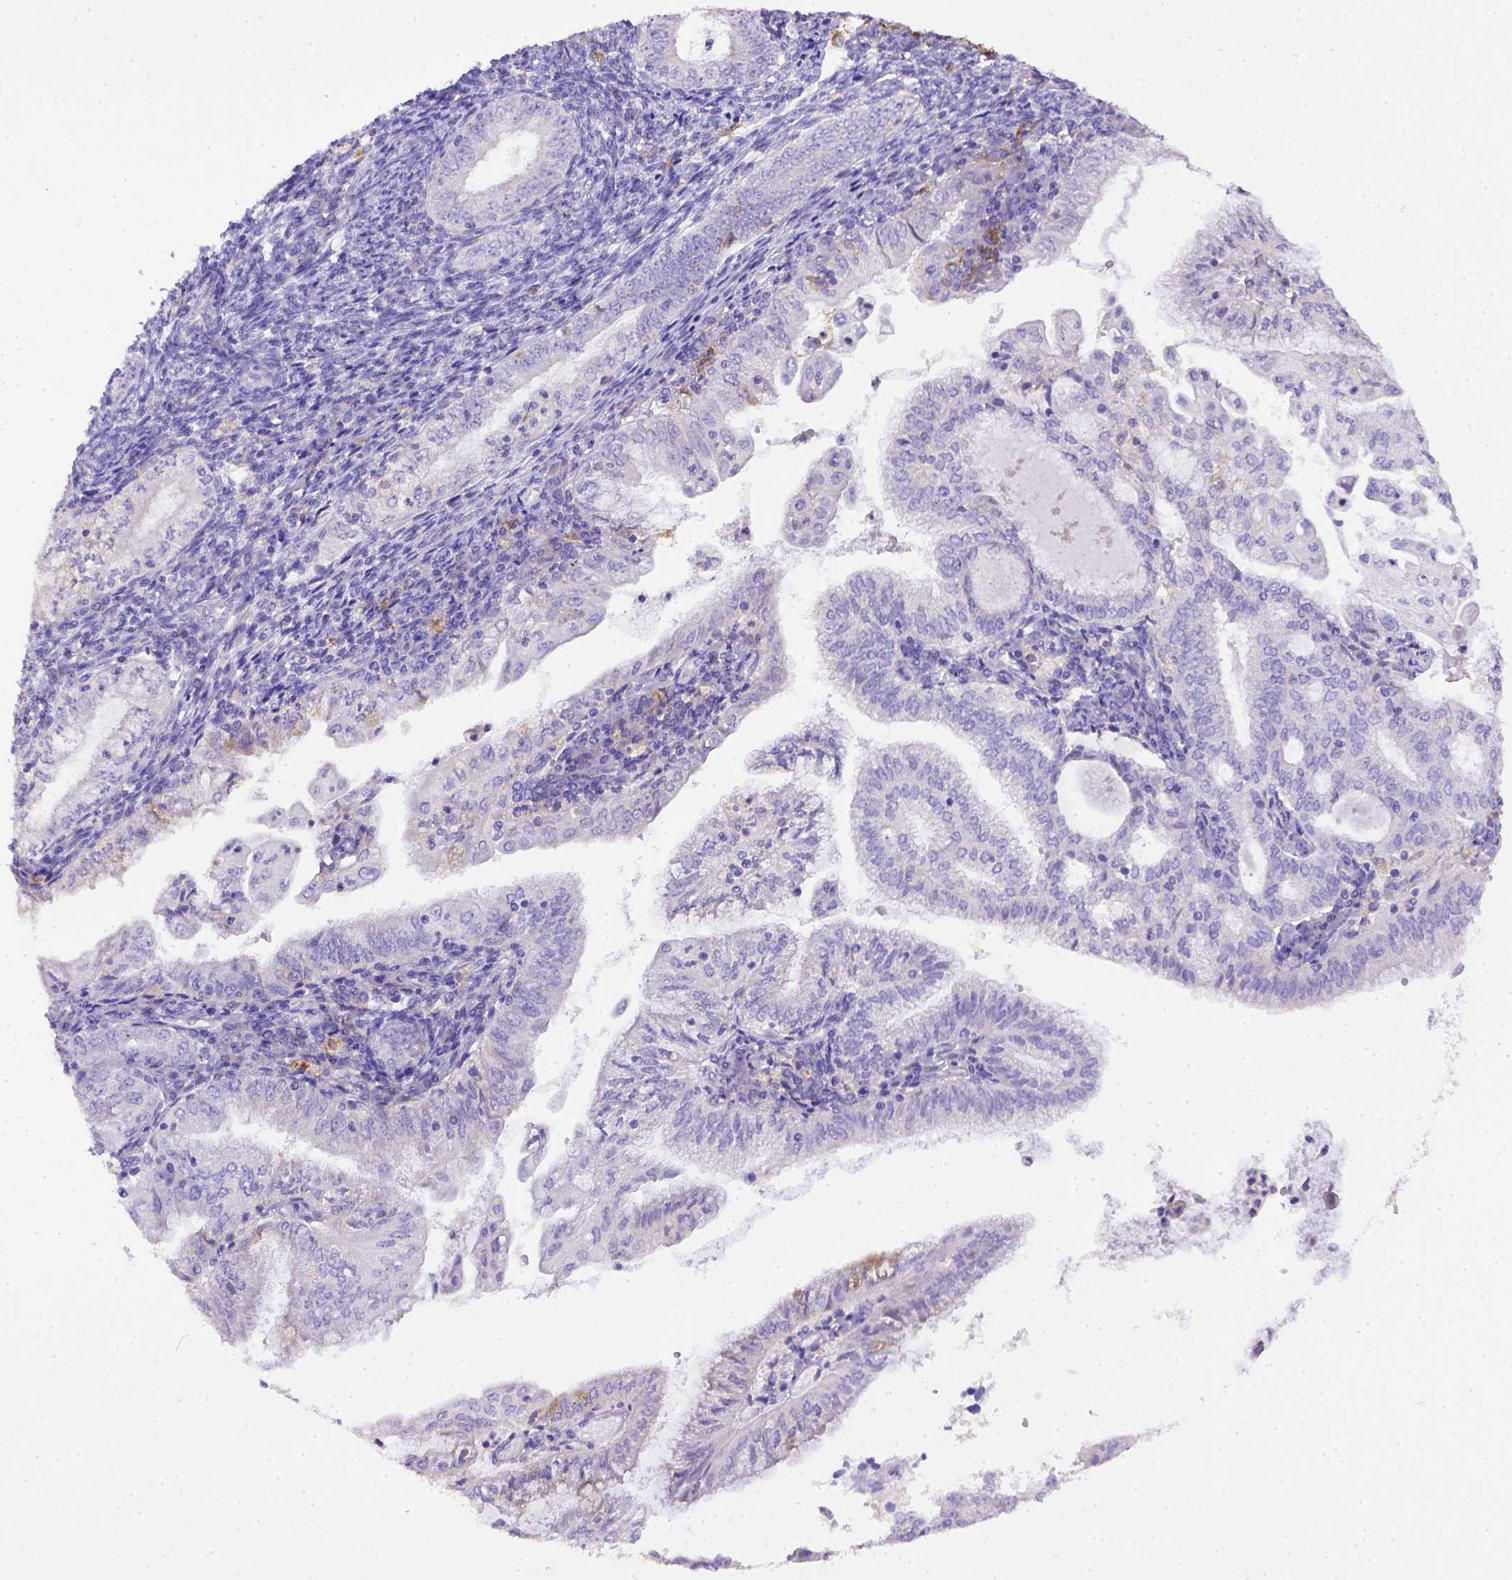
{"staining": {"intensity": "negative", "quantity": "none", "location": "none"}, "tissue": "endometrial cancer", "cell_type": "Tumor cells", "image_type": "cancer", "snomed": [{"axis": "morphology", "description": "Adenocarcinoma, NOS"}, {"axis": "topography", "description": "Endometrium"}], "caption": "Immunohistochemistry (IHC) image of endometrial cancer stained for a protein (brown), which displays no expression in tumor cells. (DAB (3,3'-diaminobenzidine) IHC, high magnification).", "gene": "CD40", "patient": {"sex": "female", "age": 55}}